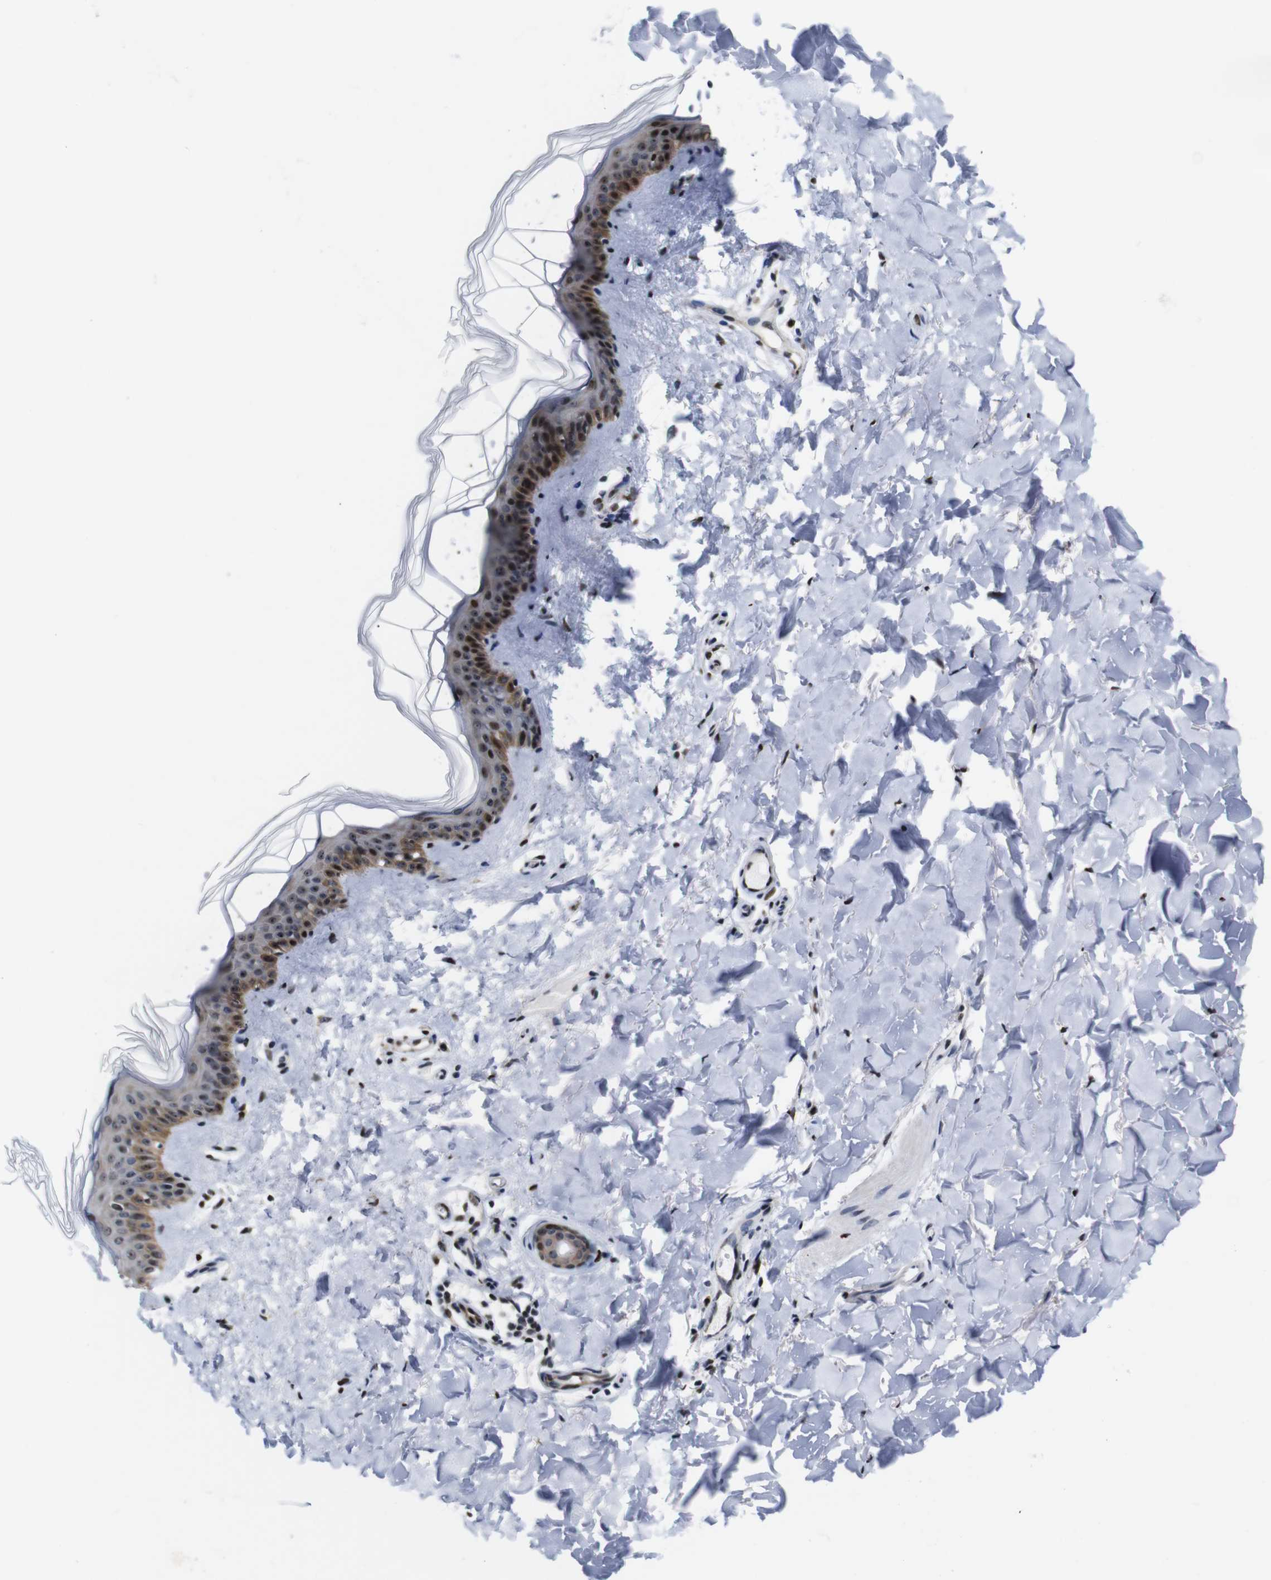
{"staining": {"intensity": "moderate", "quantity": "25%-75%", "location": "nuclear"}, "tissue": "skin", "cell_type": "Fibroblasts", "image_type": "normal", "snomed": [{"axis": "morphology", "description": "Normal tissue, NOS"}, {"axis": "topography", "description": "Skin"}], "caption": "Immunohistochemistry (IHC) image of benign human skin stained for a protein (brown), which displays medium levels of moderate nuclear expression in approximately 25%-75% of fibroblasts.", "gene": "GATA6", "patient": {"sex": "female", "age": 41}}